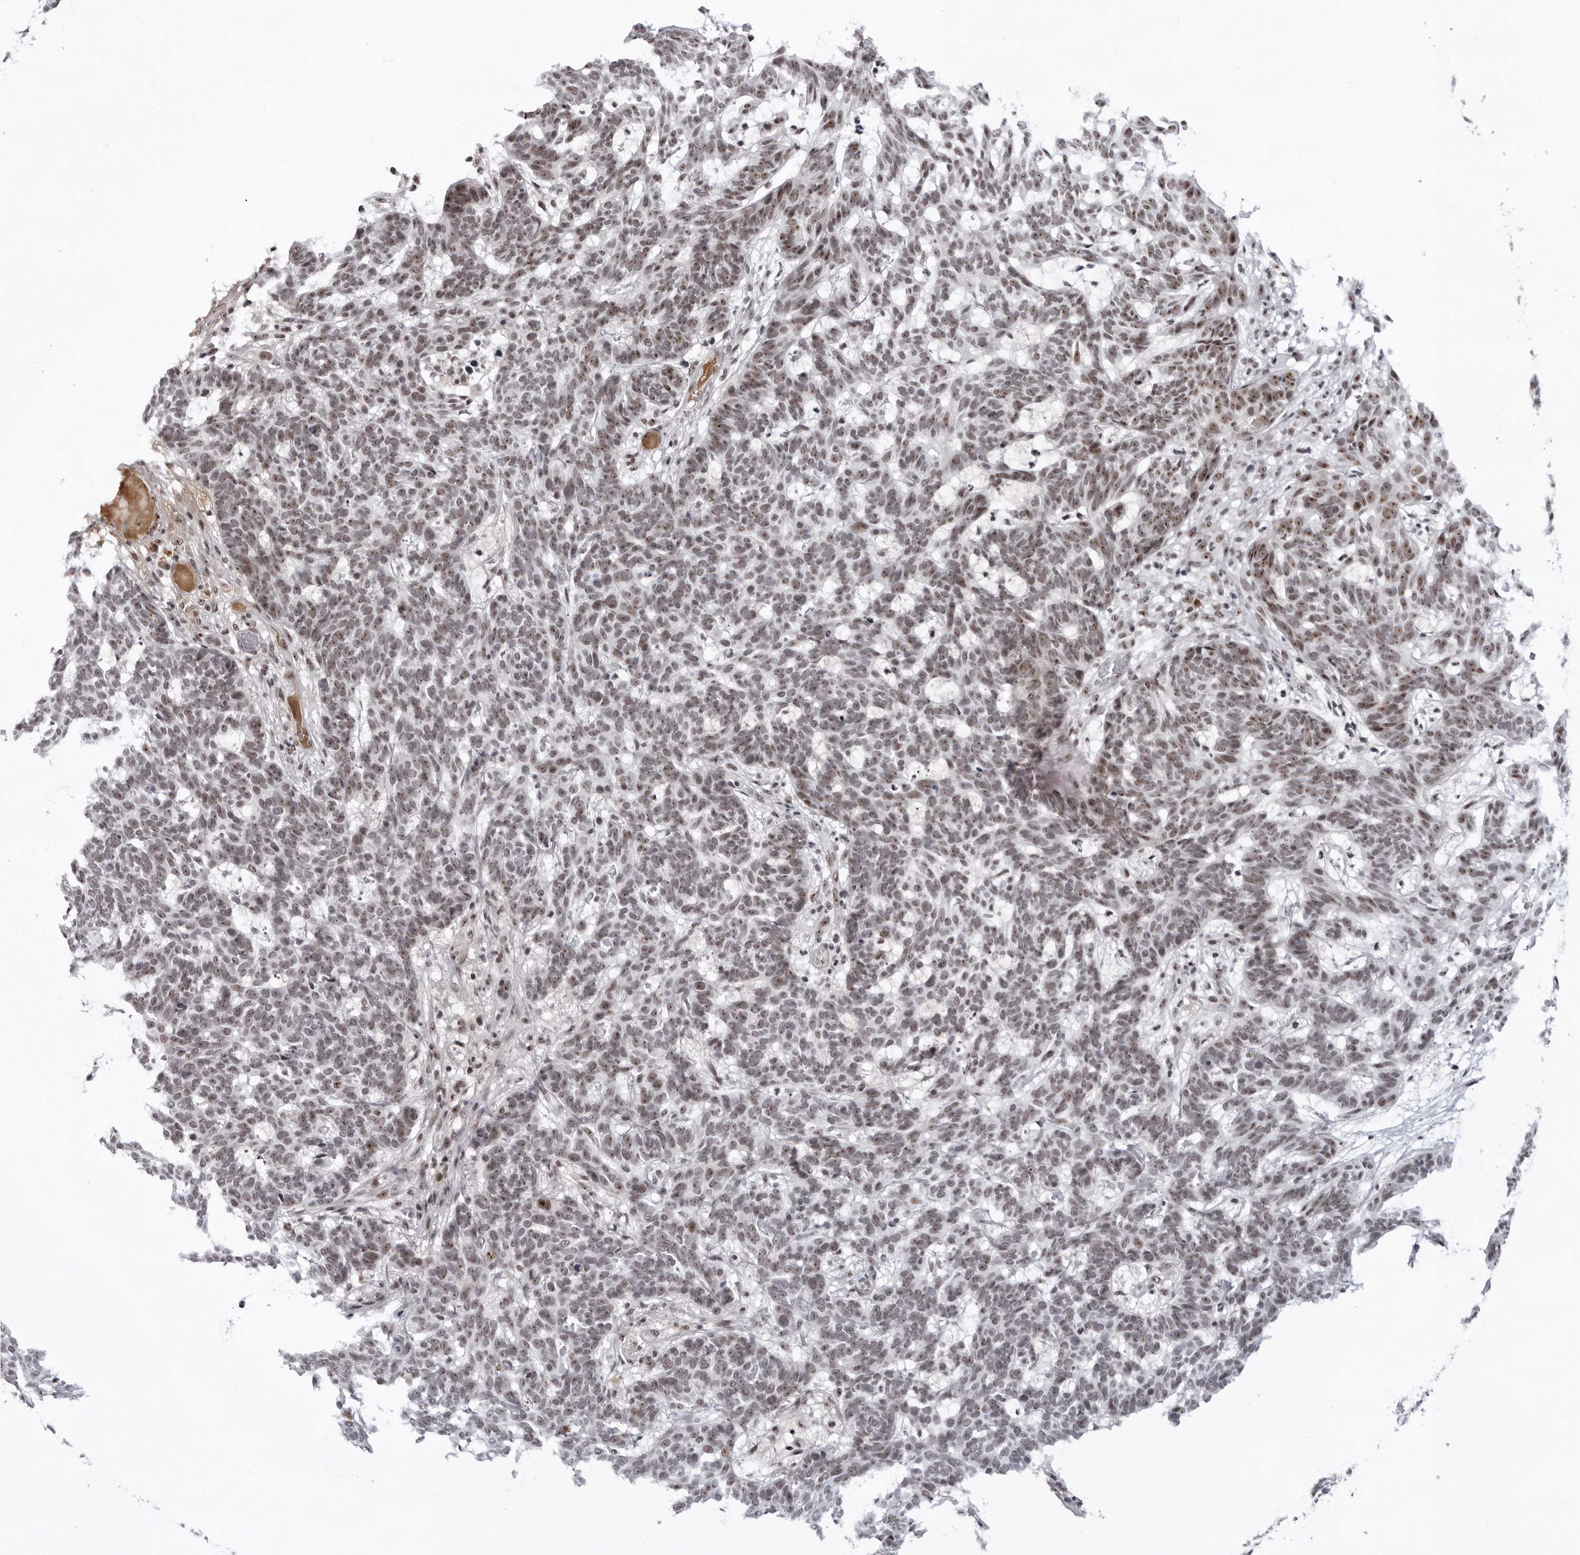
{"staining": {"intensity": "moderate", "quantity": ">75%", "location": "nuclear"}, "tissue": "skin cancer", "cell_type": "Tumor cells", "image_type": "cancer", "snomed": [{"axis": "morphology", "description": "Basal cell carcinoma"}, {"axis": "topography", "description": "Skin"}], "caption": "Brown immunohistochemical staining in human skin basal cell carcinoma demonstrates moderate nuclear positivity in approximately >75% of tumor cells.", "gene": "EXOSC10", "patient": {"sex": "male", "age": 85}}